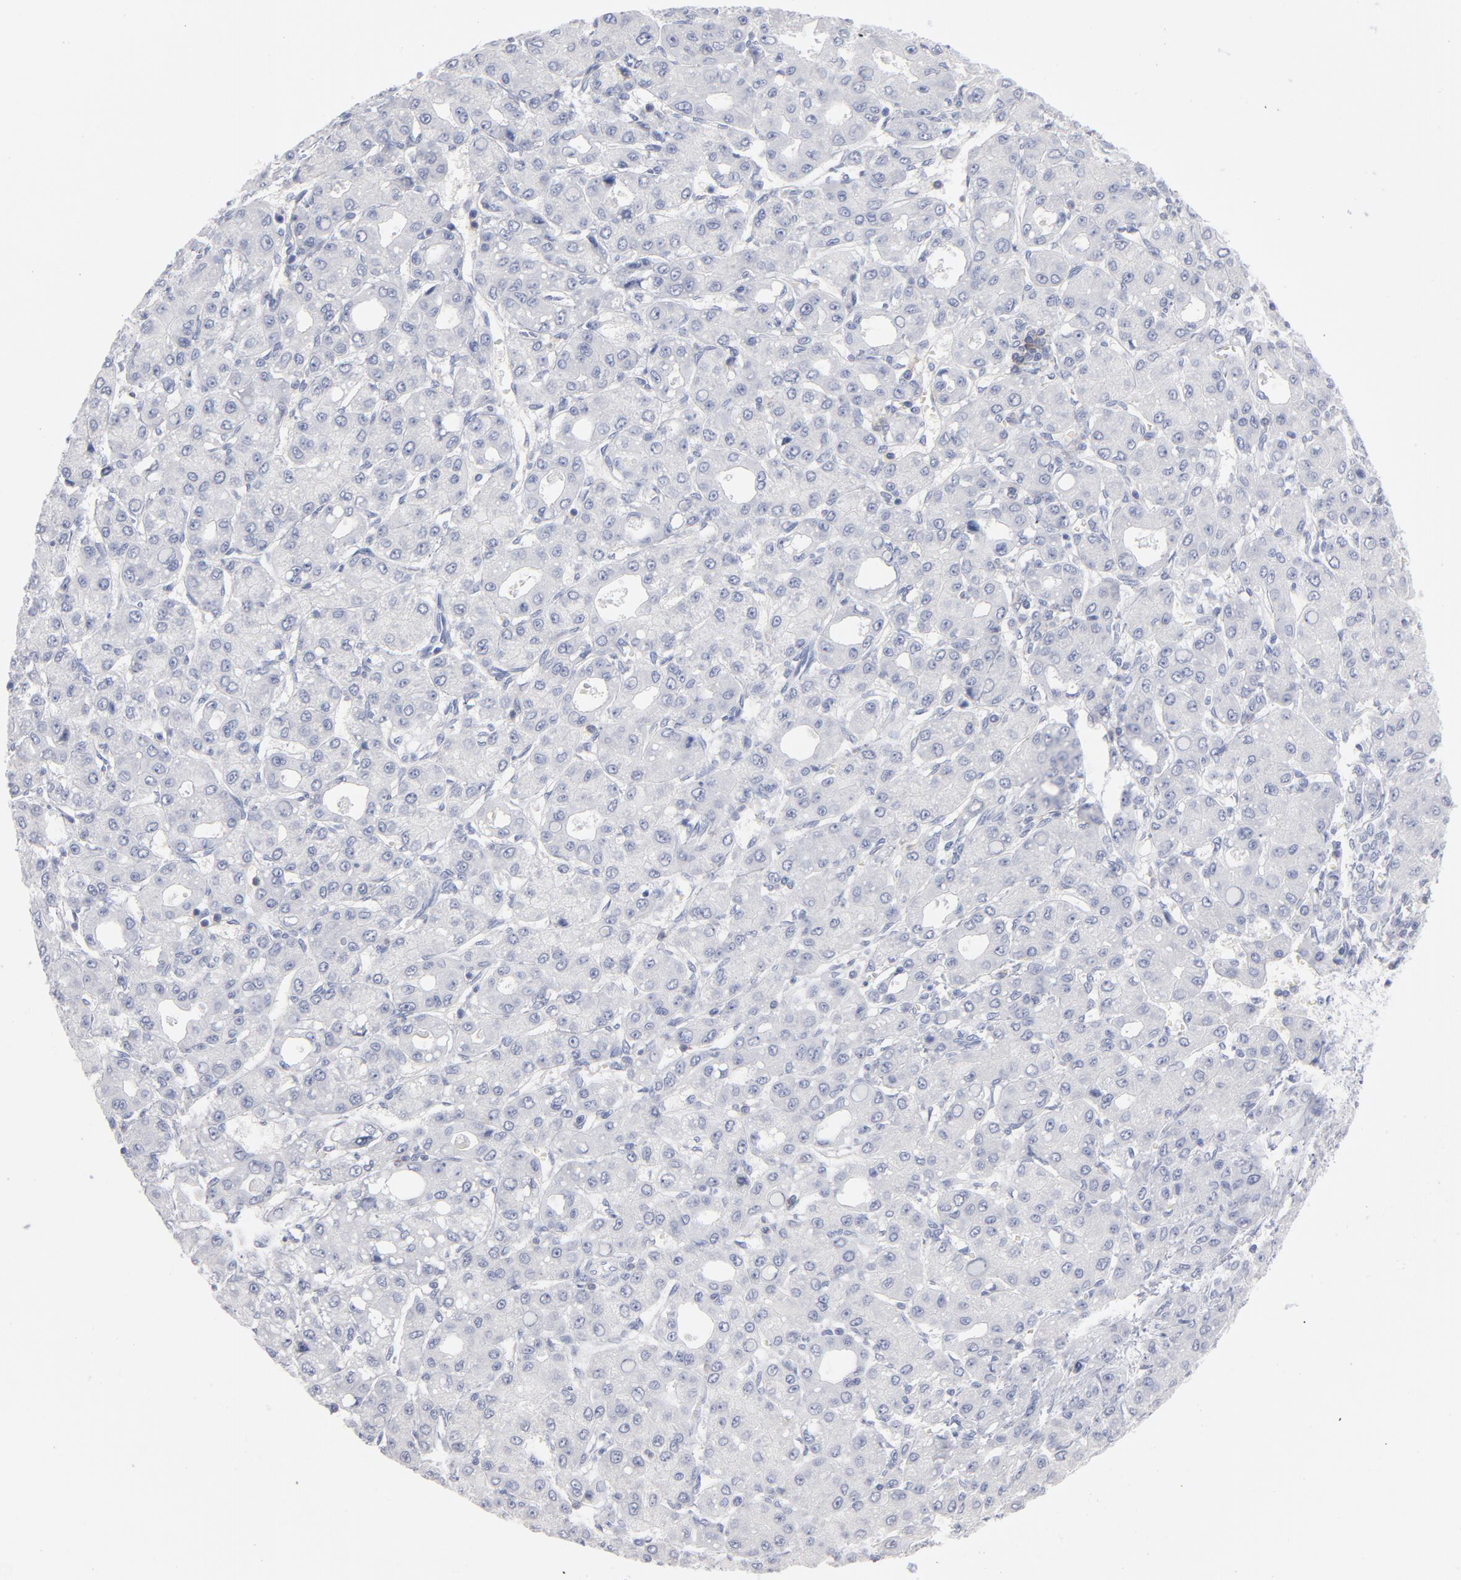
{"staining": {"intensity": "negative", "quantity": "none", "location": "none"}, "tissue": "liver cancer", "cell_type": "Tumor cells", "image_type": "cancer", "snomed": [{"axis": "morphology", "description": "Carcinoma, Hepatocellular, NOS"}, {"axis": "topography", "description": "Liver"}], "caption": "DAB immunohistochemical staining of liver cancer (hepatocellular carcinoma) exhibits no significant expression in tumor cells. (Brightfield microscopy of DAB (3,3'-diaminobenzidine) immunohistochemistry at high magnification).", "gene": "P2RY8", "patient": {"sex": "male", "age": 69}}